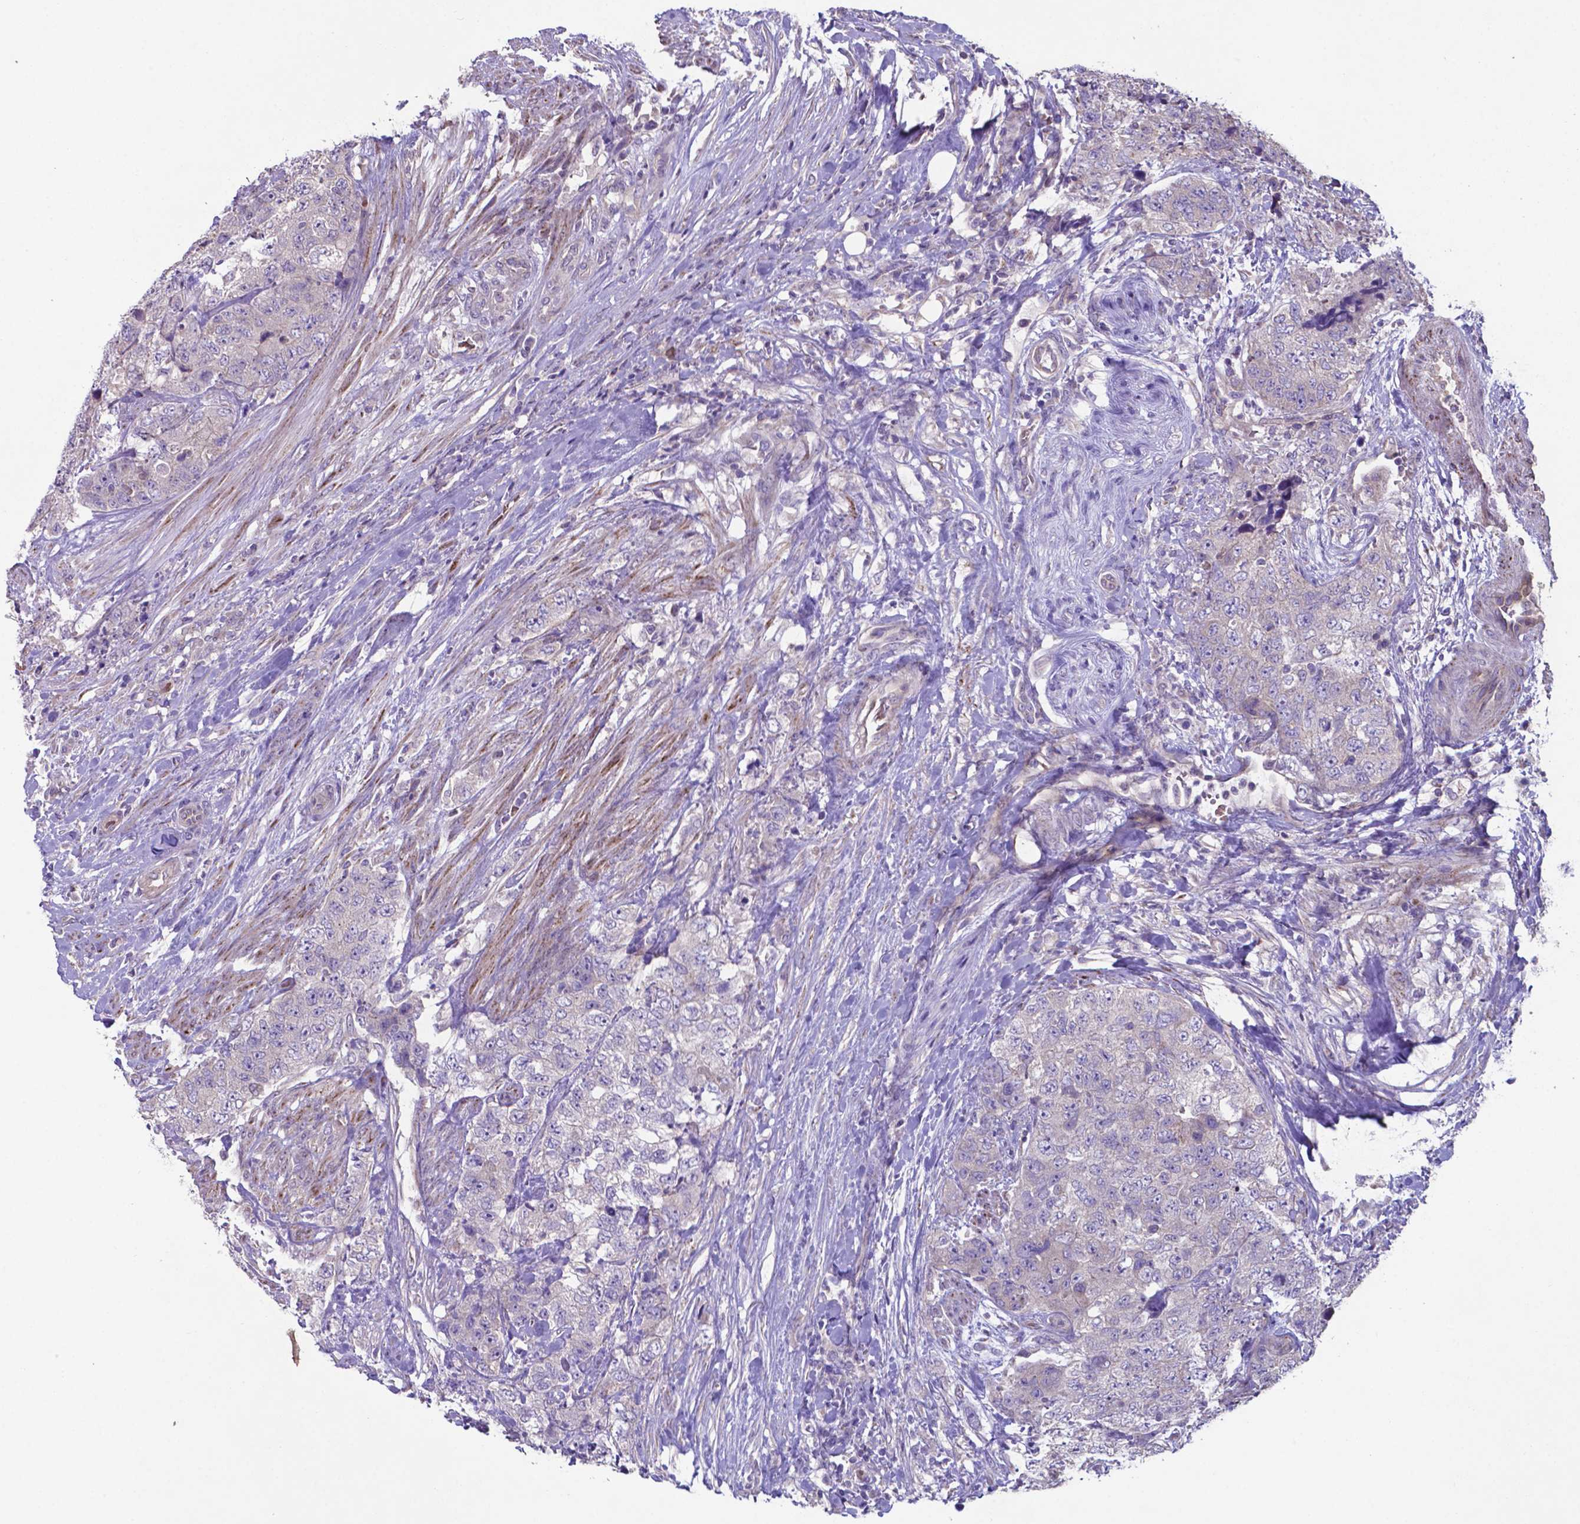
{"staining": {"intensity": "negative", "quantity": "none", "location": "none"}, "tissue": "urothelial cancer", "cell_type": "Tumor cells", "image_type": "cancer", "snomed": [{"axis": "morphology", "description": "Urothelial carcinoma, High grade"}, {"axis": "topography", "description": "Urinary bladder"}], "caption": "DAB immunohistochemical staining of human urothelial cancer demonstrates no significant positivity in tumor cells.", "gene": "TYRO3", "patient": {"sex": "female", "age": 78}}